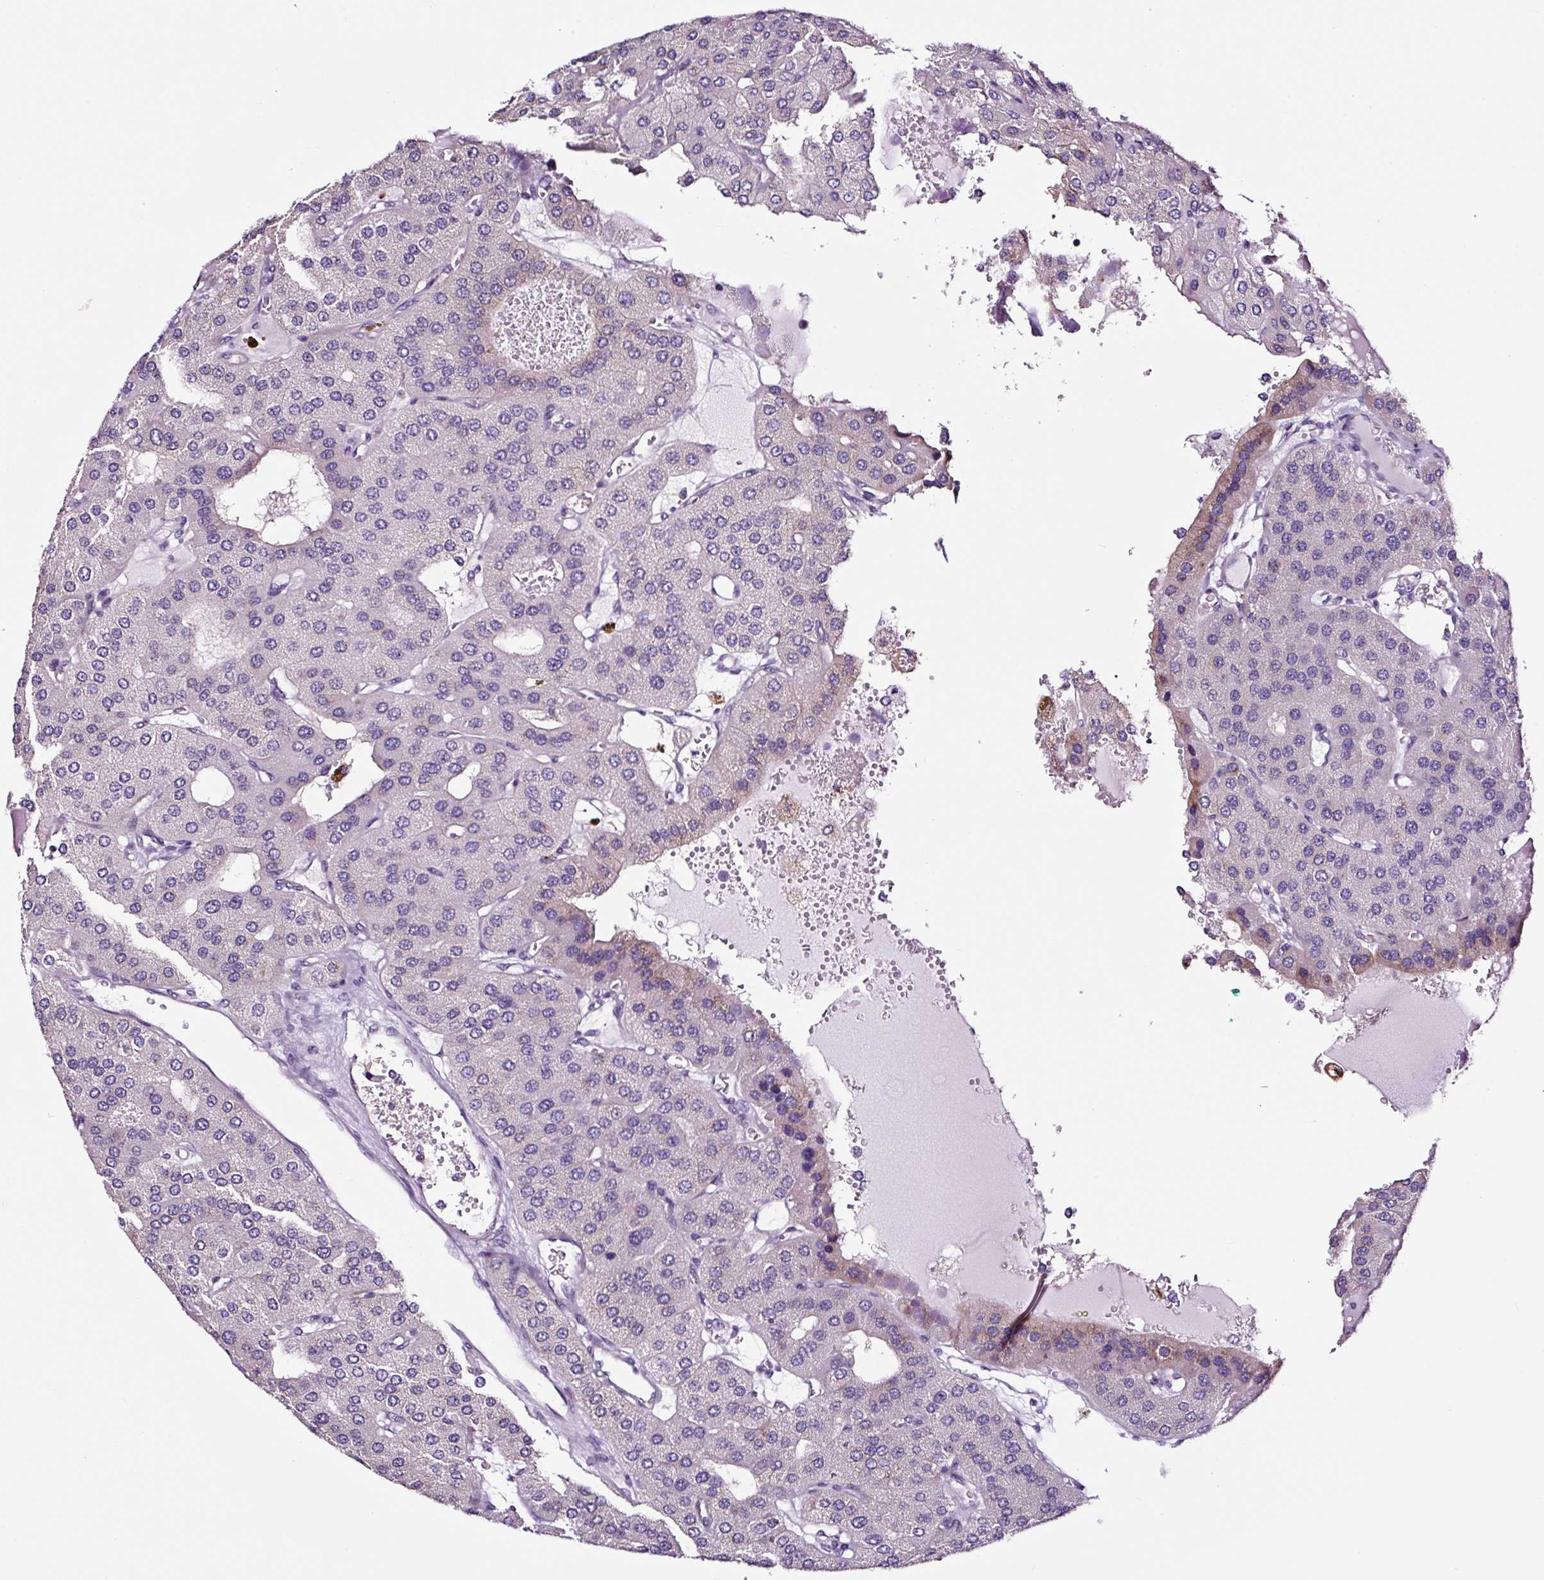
{"staining": {"intensity": "weak", "quantity": "<25%", "location": "cytoplasmic/membranous"}, "tissue": "parathyroid gland", "cell_type": "Glandular cells", "image_type": "normal", "snomed": [{"axis": "morphology", "description": "Normal tissue, NOS"}, {"axis": "morphology", "description": "Adenoma, NOS"}, {"axis": "topography", "description": "Parathyroid gland"}], "caption": "There is no significant expression in glandular cells of parathyroid gland. The staining was performed using DAB (3,3'-diaminobenzidine) to visualize the protein expression in brown, while the nuclei were stained in blue with hematoxylin (Magnification: 20x).", "gene": "GORASP1", "patient": {"sex": "female", "age": 86}}